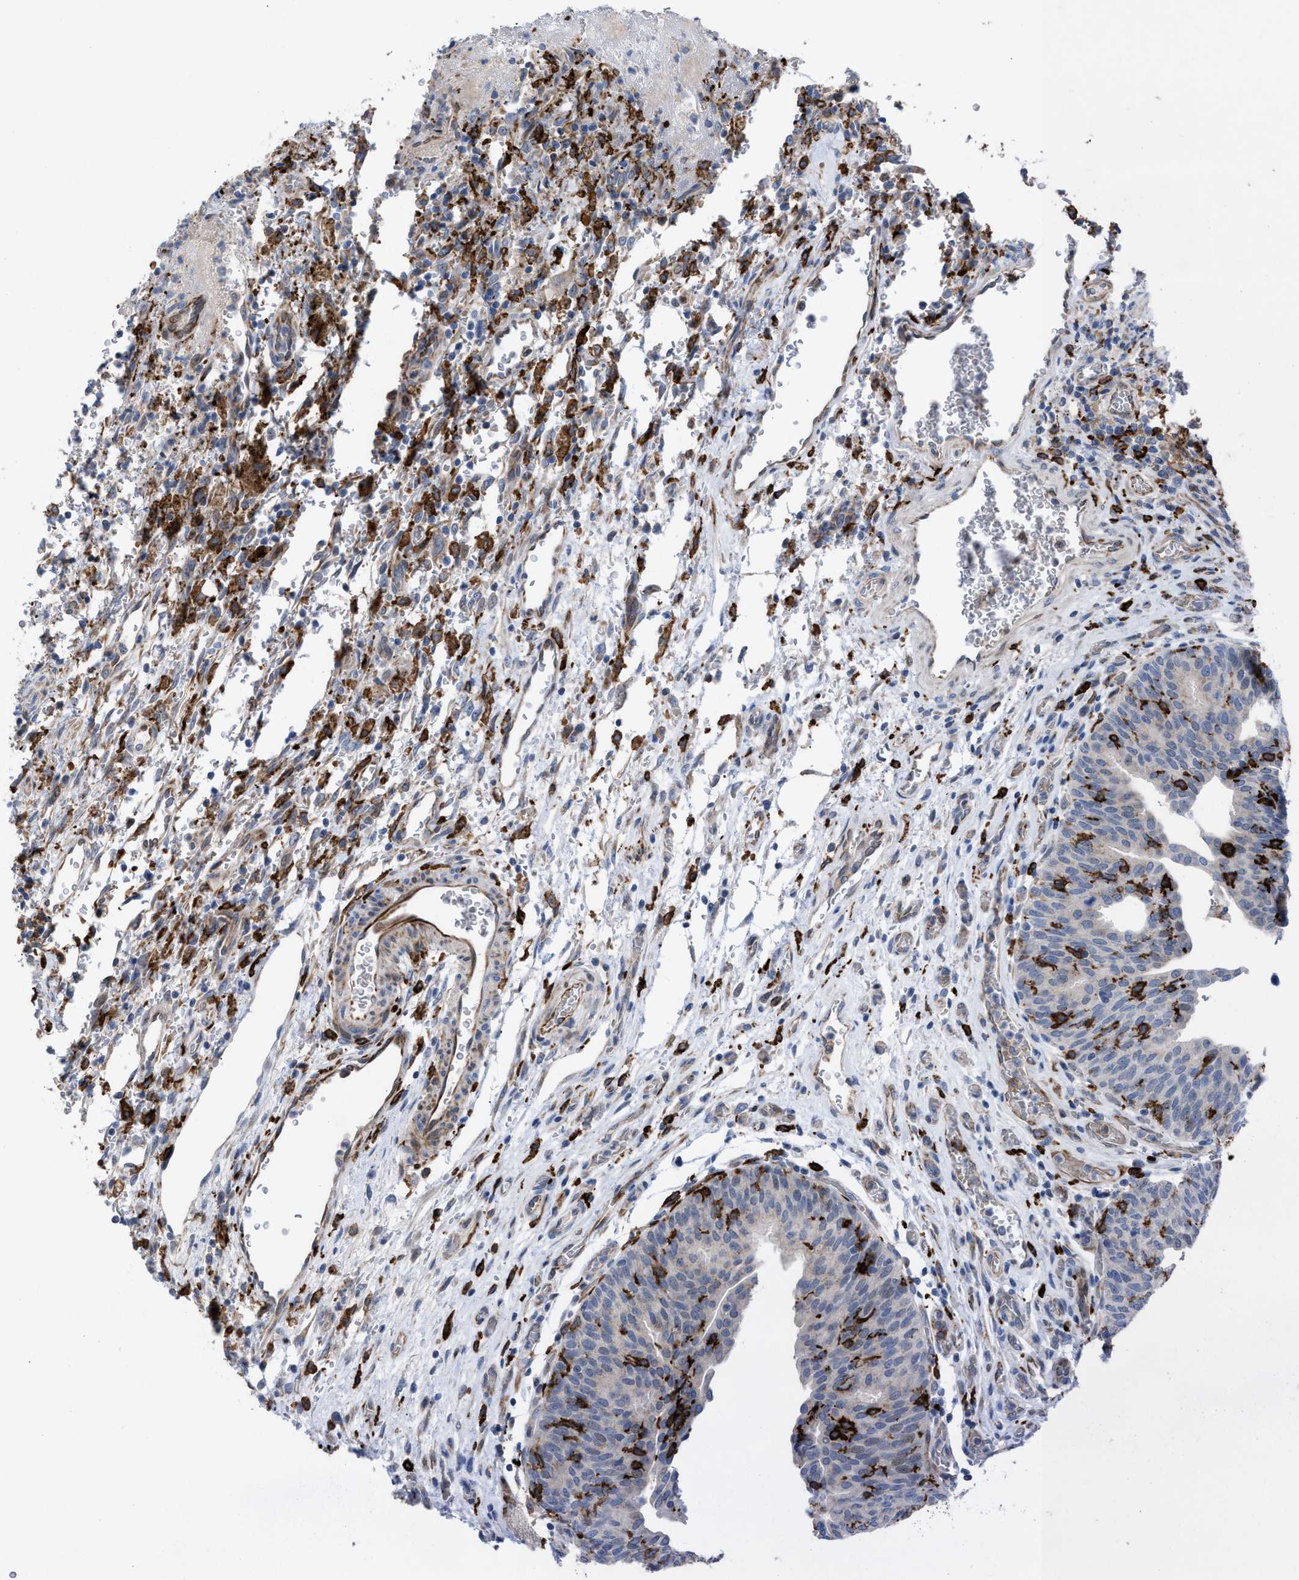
{"staining": {"intensity": "negative", "quantity": "none", "location": "none"}, "tissue": "urothelial cancer", "cell_type": "Tumor cells", "image_type": "cancer", "snomed": [{"axis": "morphology", "description": "Urothelial carcinoma, Low grade"}, {"axis": "morphology", "description": "Urothelial carcinoma, High grade"}, {"axis": "topography", "description": "Urinary bladder"}], "caption": "High-grade urothelial carcinoma was stained to show a protein in brown. There is no significant positivity in tumor cells.", "gene": "SLC47A1", "patient": {"sex": "male", "age": 35}}